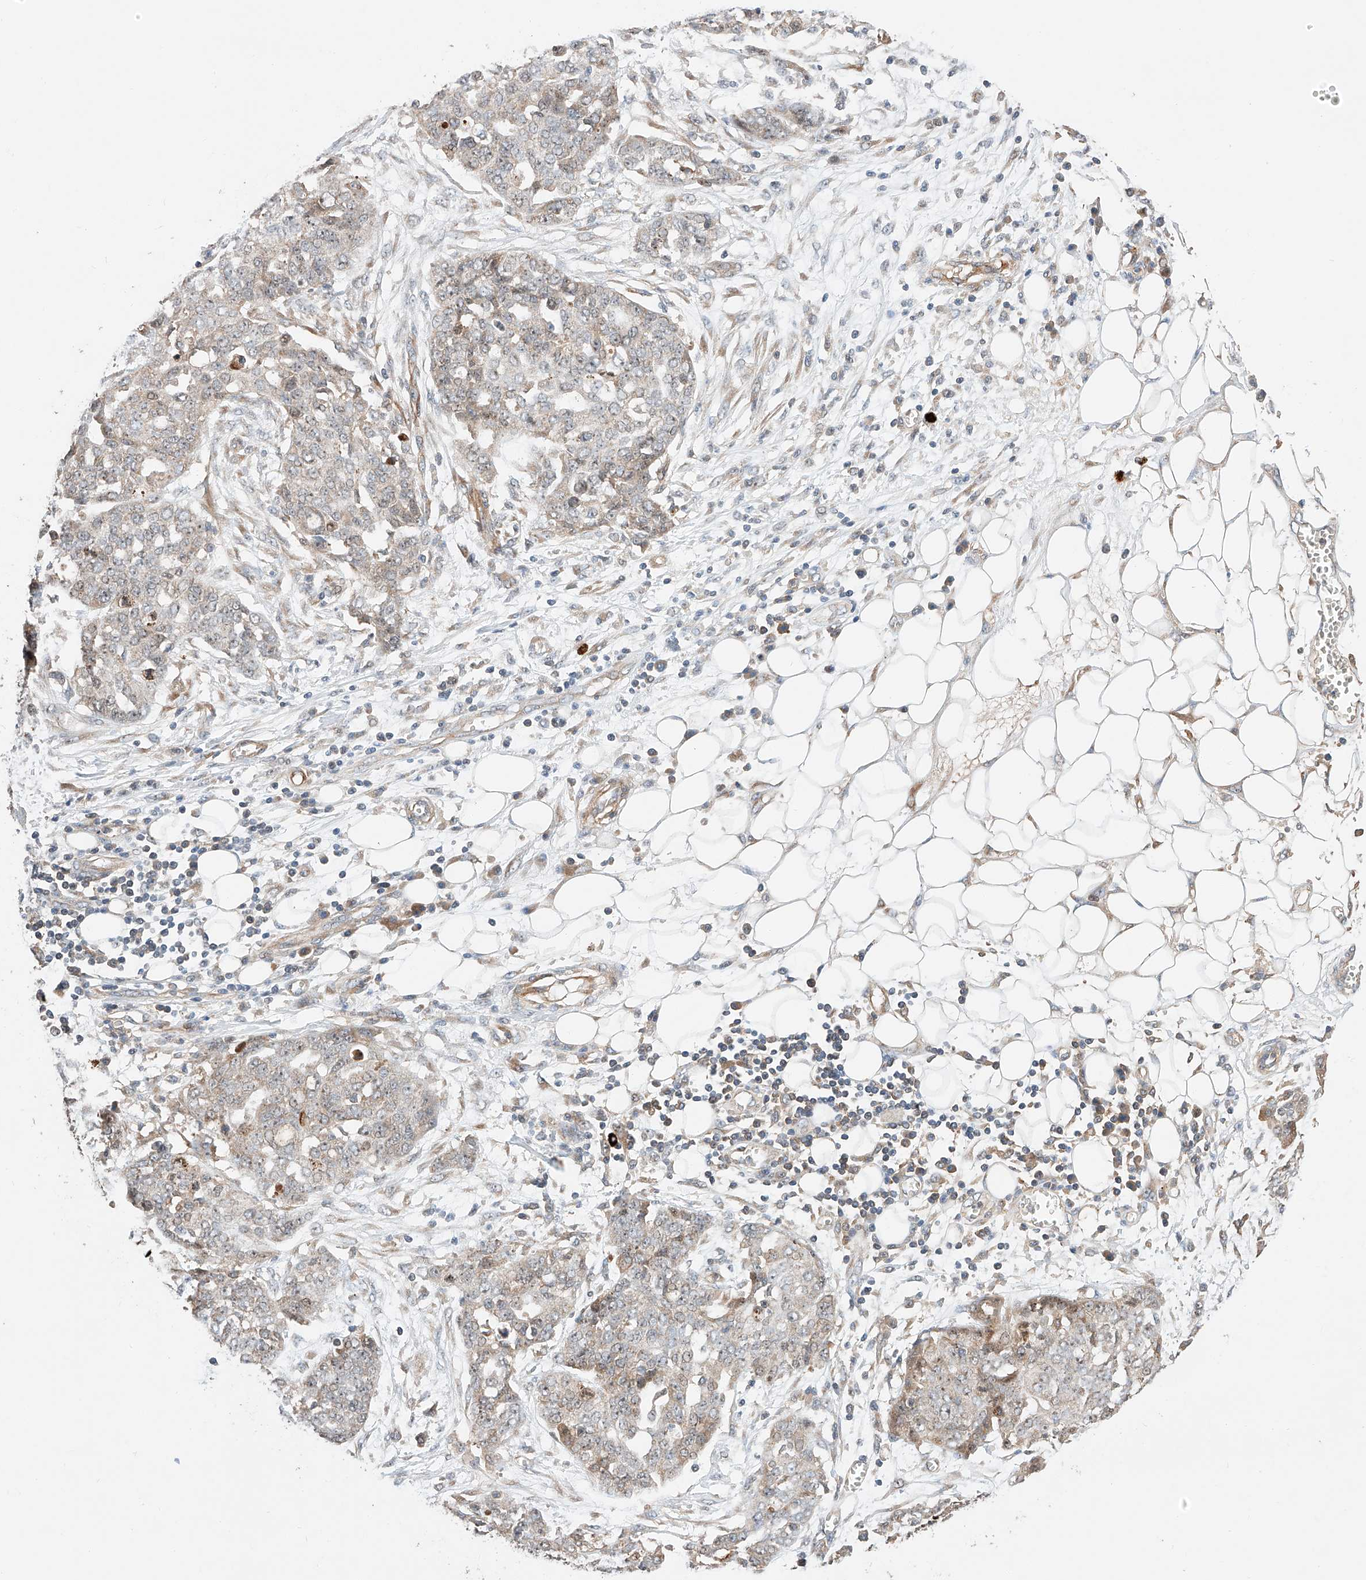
{"staining": {"intensity": "negative", "quantity": "none", "location": "none"}, "tissue": "ovarian cancer", "cell_type": "Tumor cells", "image_type": "cancer", "snomed": [{"axis": "morphology", "description": "Cystadenocarcinoma, serous, NOS"}, {"axis": "topography", "description": "Soft tissue"}, {"axis": "topography", "description": "Ovary"}], "caption": "Image shows no significant protein positivity in tumor cells of serous cystadenocarcinoma (ovarian). (DAB (3,3'-diaminobenzidine) IHC visualized using brightfield microscopy, high magnification).", "gene": "RAB23", "patient": {"sex": "female", "age": 57}}